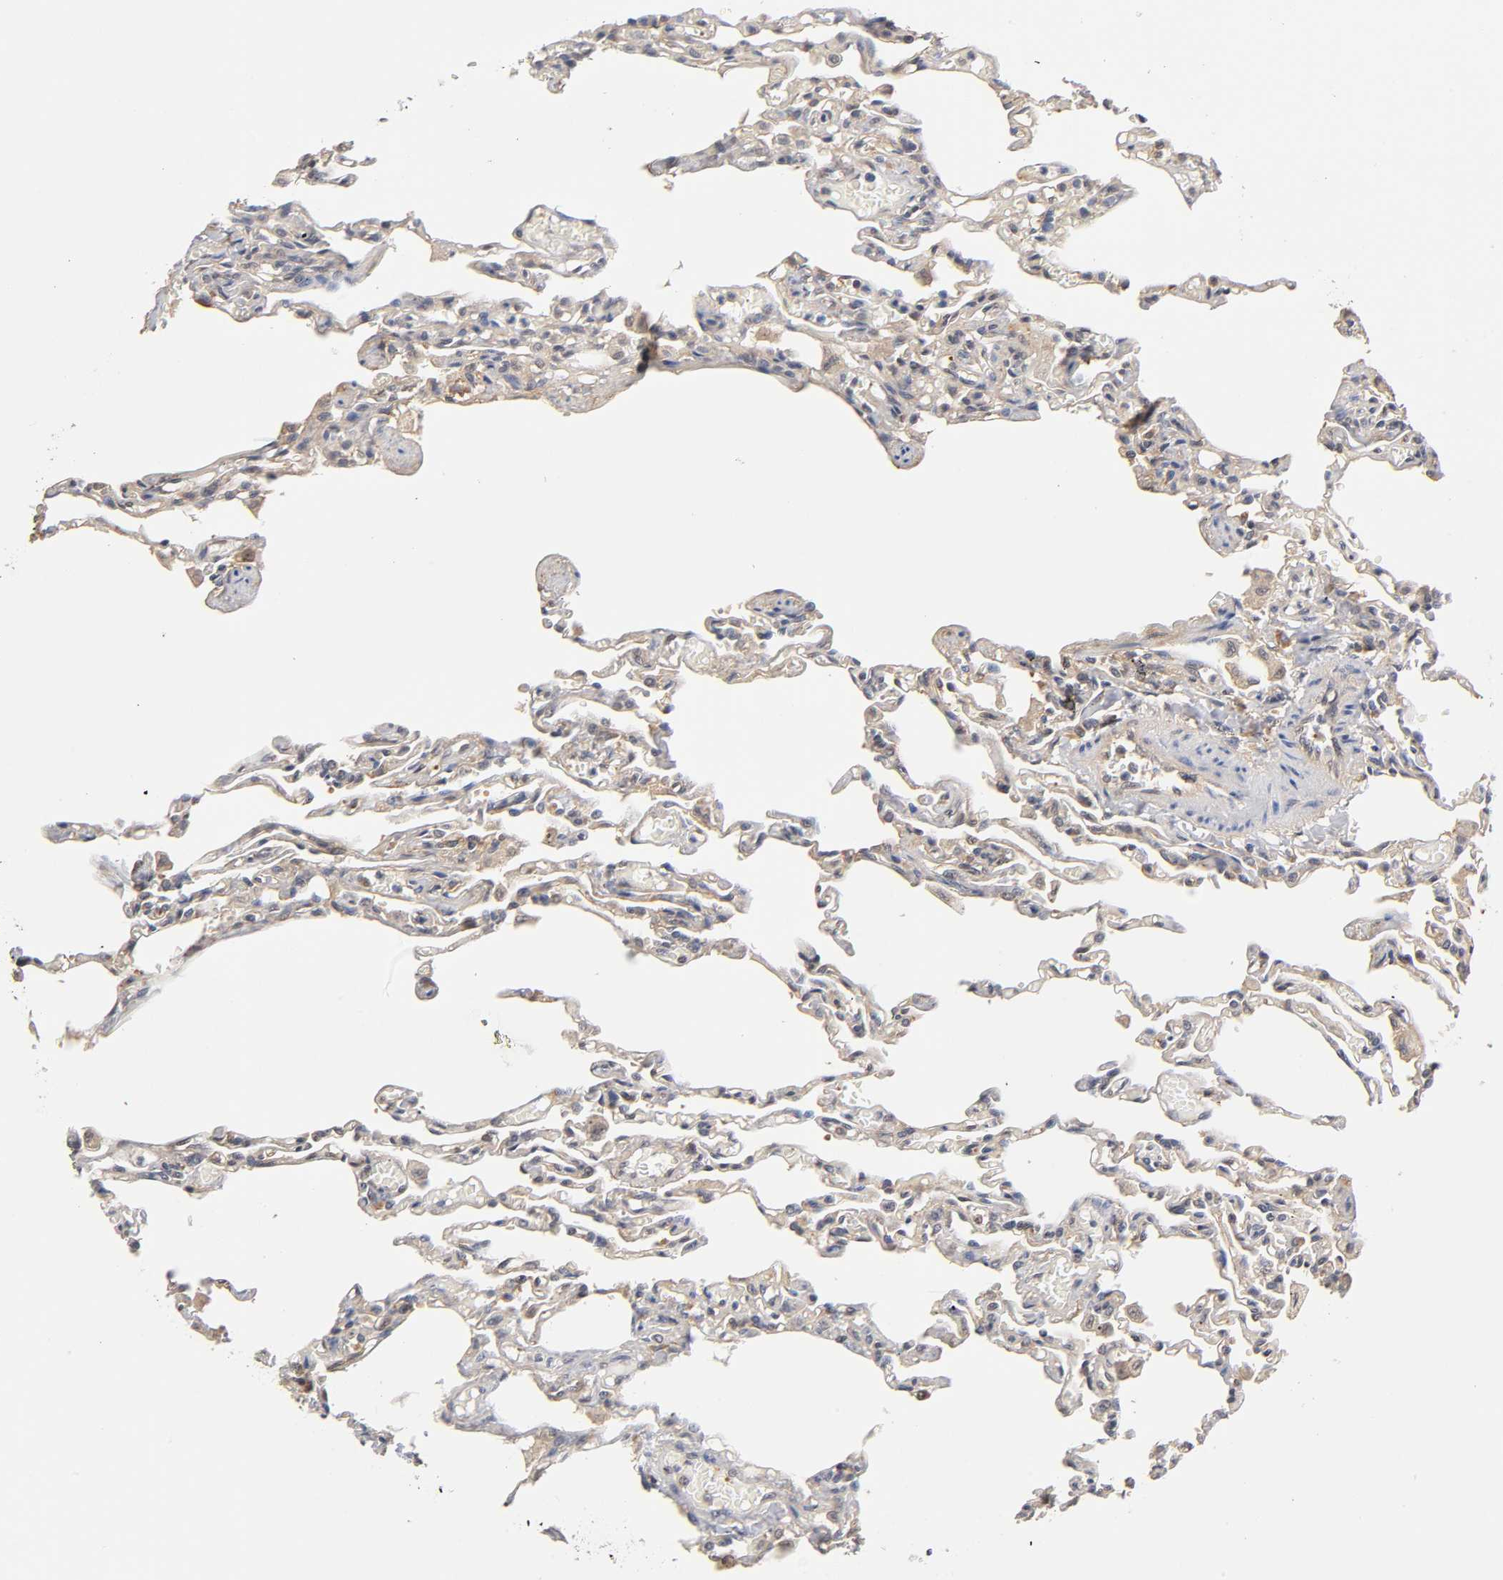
{"staining": {"intensity": "weak", "quantity": ">75%", "location": "cytoplasmic/membranous"}, "tissue": "lung", "cell_type": "Alveolar cells", "image_type": "normal", "snomed": [{"axis": "morphology", "description": "Normal tissue, NOS"}, {"axis": "topography", "description": "Lung"}], "caption": "Immunohistochemical staining of normal human lung shows >75% levels of weak cytoplasmic/membranous protein positivity in approximately >75% of alveolar cells.", "gene": "PDE5A", "patient": {"sex": "male", "age": 21}}